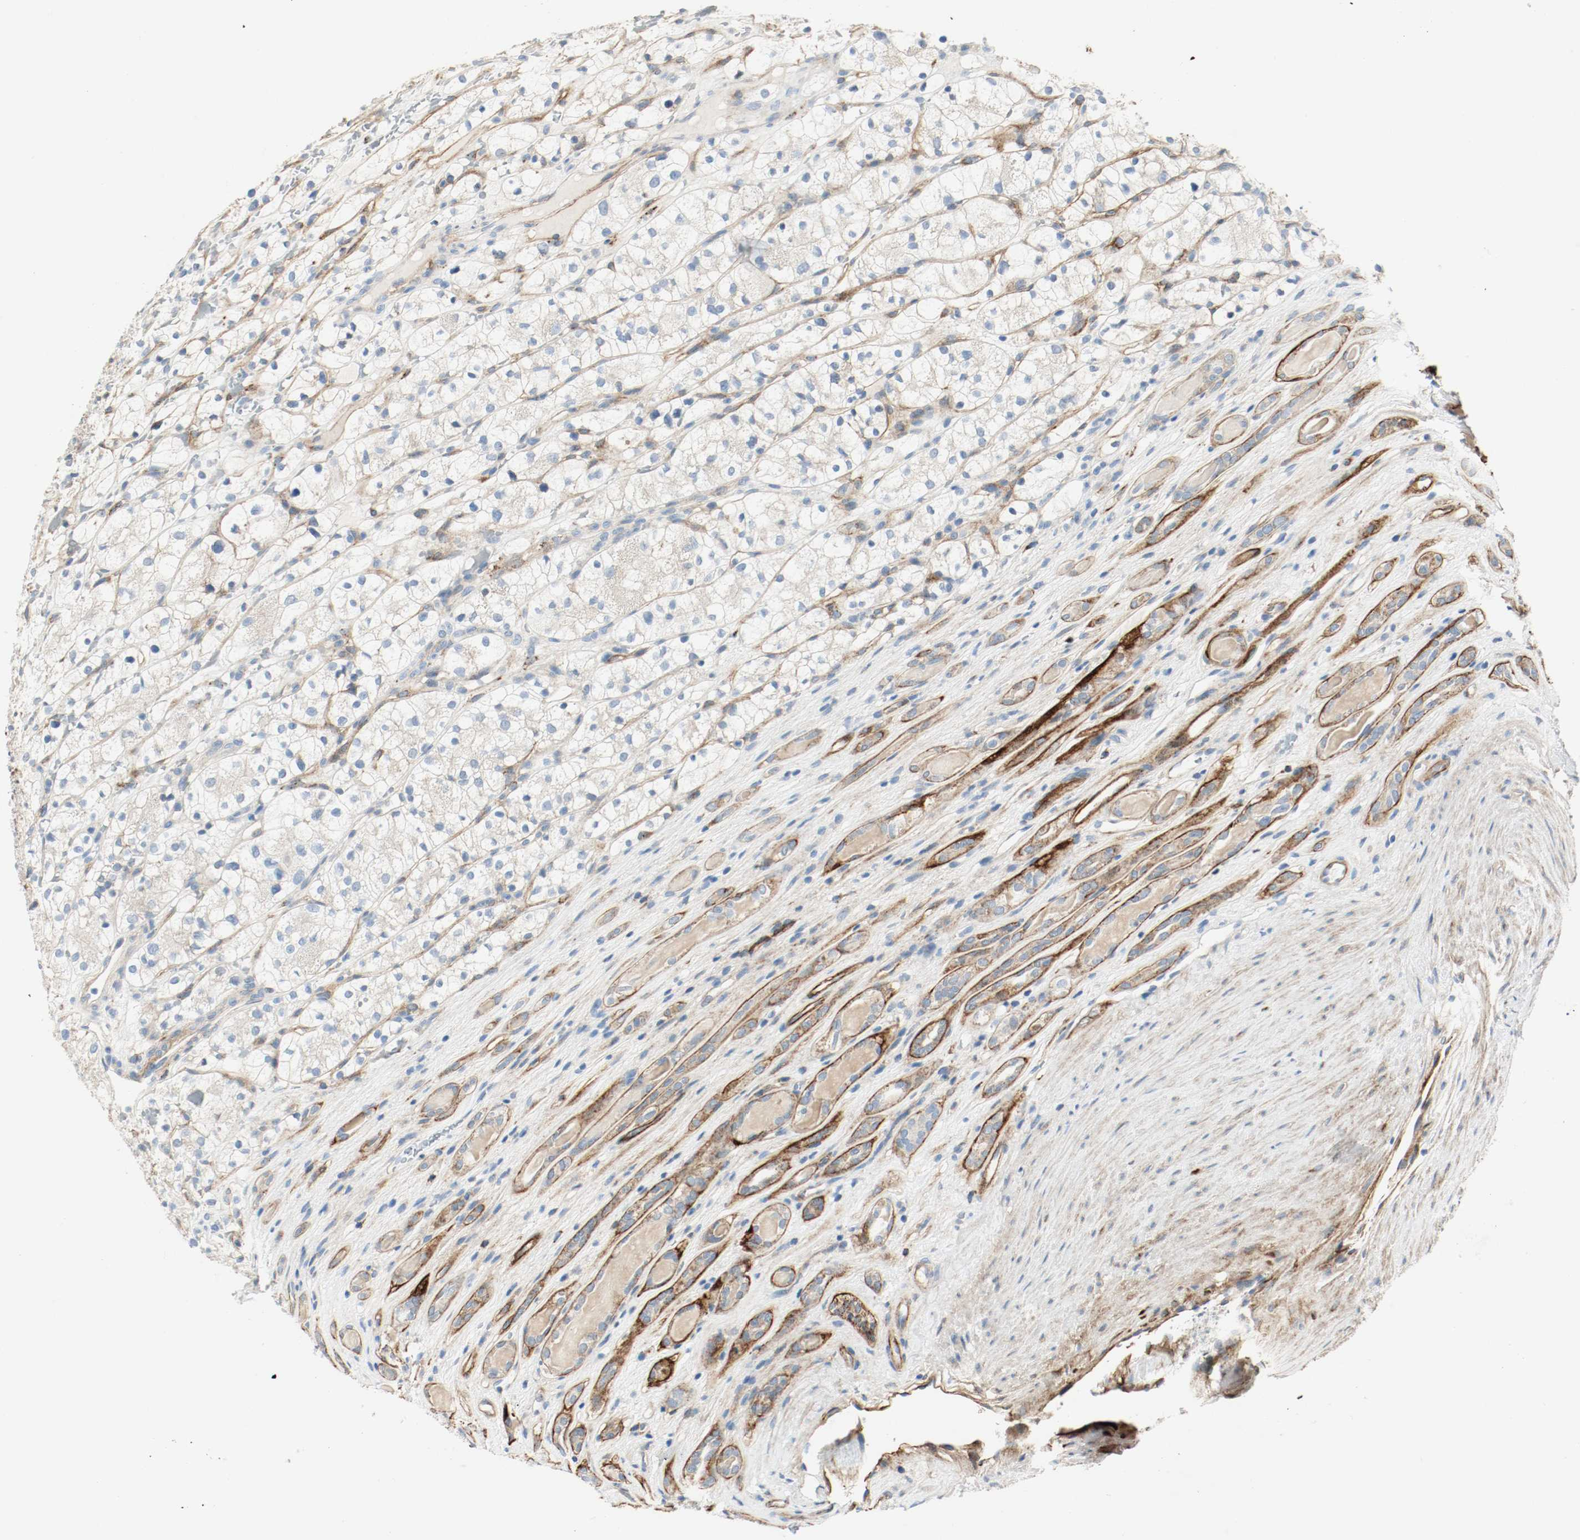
{"staining": {"intensity": "moderate", "quantity": ">75%", "location": "cytoplasmic/membranous"}, "tissue": "renal cancer", "cell_type": "Tumor cells", "image_type": "cancer", "snomed": [{"axis": "morphology", "description": "Adenocarcinoma, NOS"}, {"axis": "topography", "description": "Kidney"}], "caption": "This image reveals immunohistochemistry (IHC) staining of adenocarcinoma (renal), with medium moderate cytoplasmic/membranous expression in about >75% of tumor cells.", "gene": "LAMB1", "patient": {"sex": "female", "age": 60}}